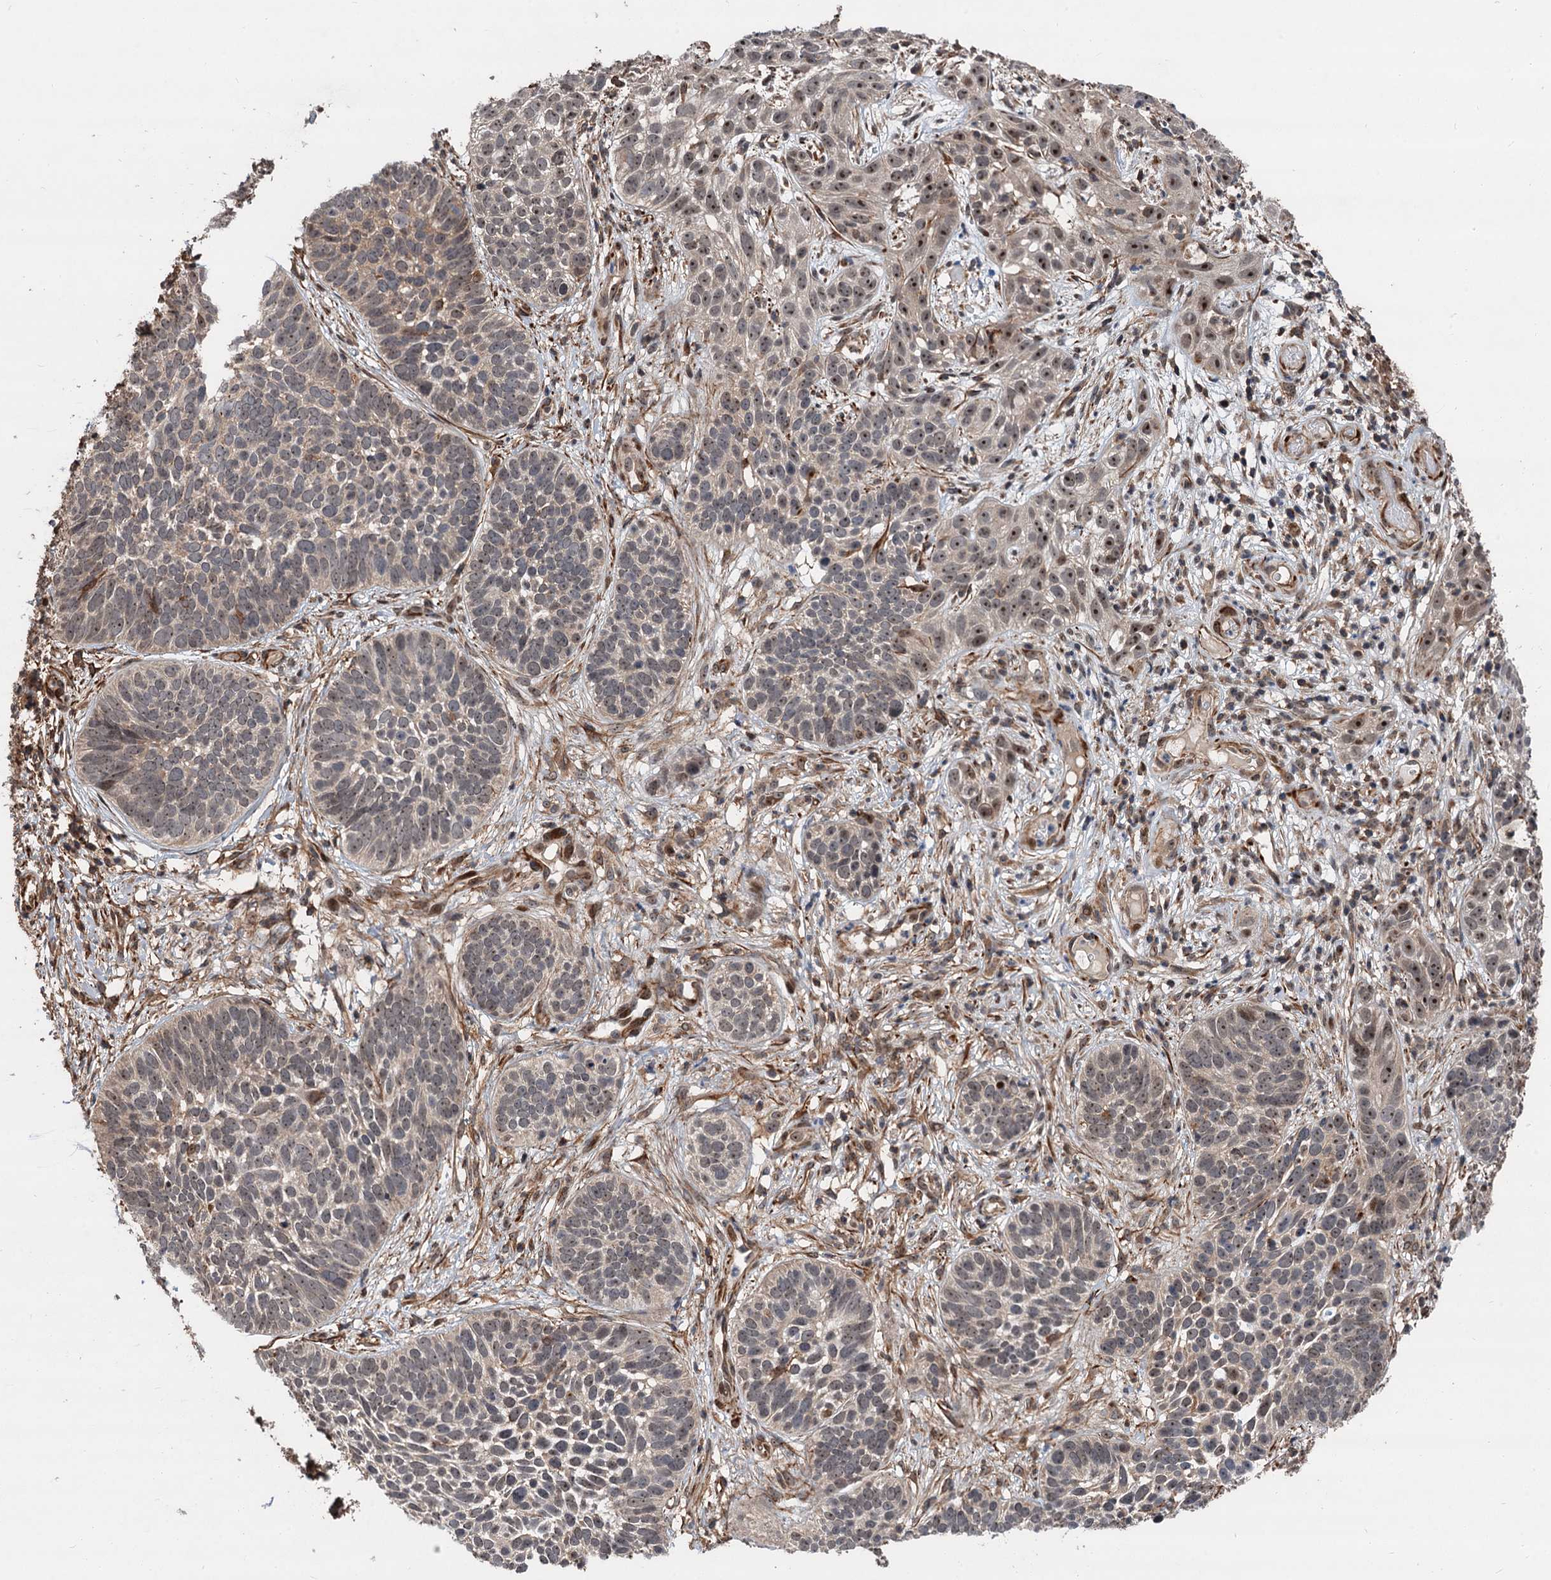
{"staining": {"intensity": "weak", "quantity": "25%-75%", "location": "nuclear"}, "tissue": "skin cancer", "cell_type": "Tumor cells", "image_type": "cancer", "snomed": [{"axis": "morphology", "description": "Basal cell carcinoma"}, {"axis": "topography", "description": "Skin"}], "caption": "A high-resolution micrograph shows IHC staining of skin cancer, which exhibits weak nuclear expression in about 25%-75% of tumor cells. The protein of interest is shown in brown color, while the nuclei are stained blue.", "gene": "TMA16", "patient": {"sex": "male", "age": 89}}